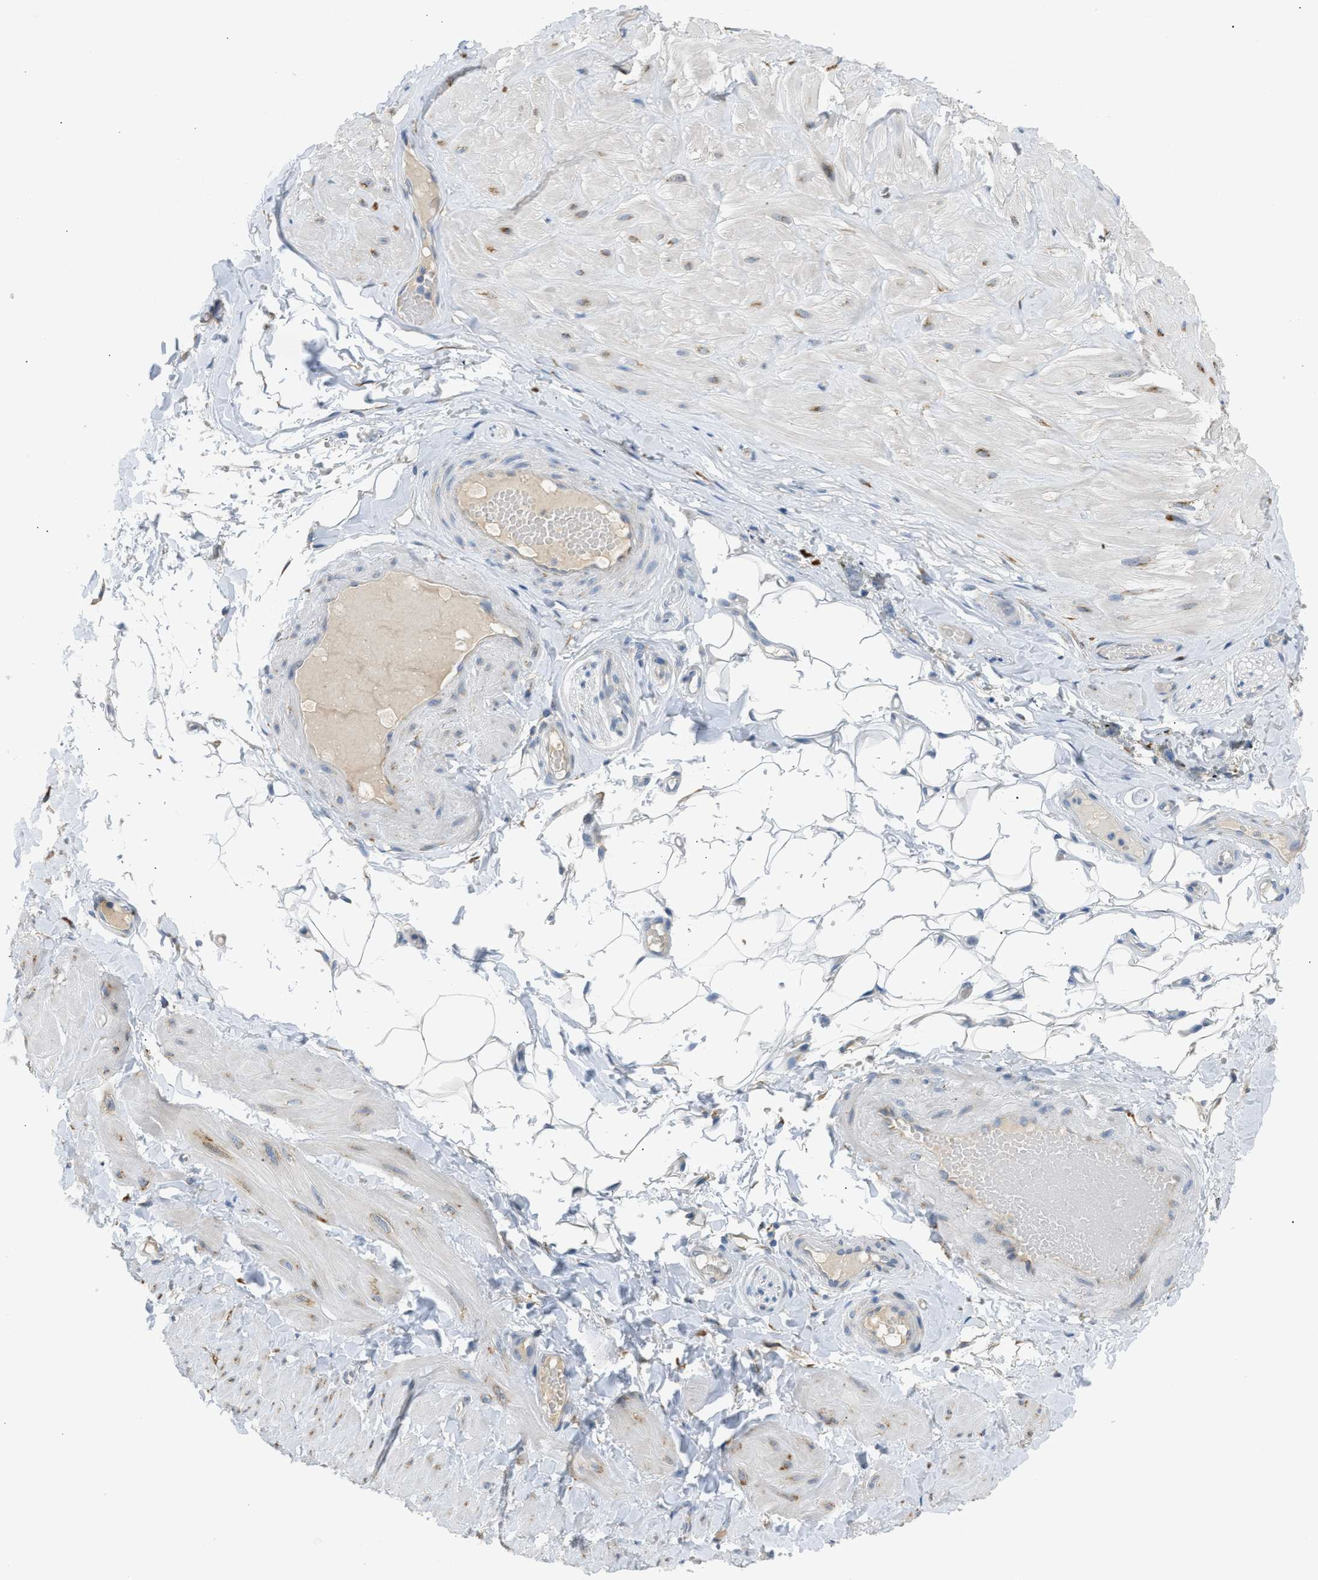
{"staining": {"intensity": "negative", "quantity": "none", "location": "none"}, "tissue": "adipose tissue", "cell_type": "Adipocytes", "image_type": "normal", "snomed": [{"axis": "morphology", "description": "Normal tissue, NOS"}, {"axis": "topography", "description": "Adipose tissue"}, {"axis": "topography", "description": "Vascular tissue"}, {"axis": "topography", "description": "Peripheral nerve tissue"}], "caption": "IHC photomicrograph of normal adipose tissue: human adipose tissue stained with DAB reveals no significant protein staining in adipocytes. (Stains: DAB (3,3'-diaminobenzidine) immunohistochemistry with hematoxylin counter stain, Microscopy: brightfield microscopy at high magnification).", "gene": "KCNC2", "patient": {"sex": "male", "age": 25}}